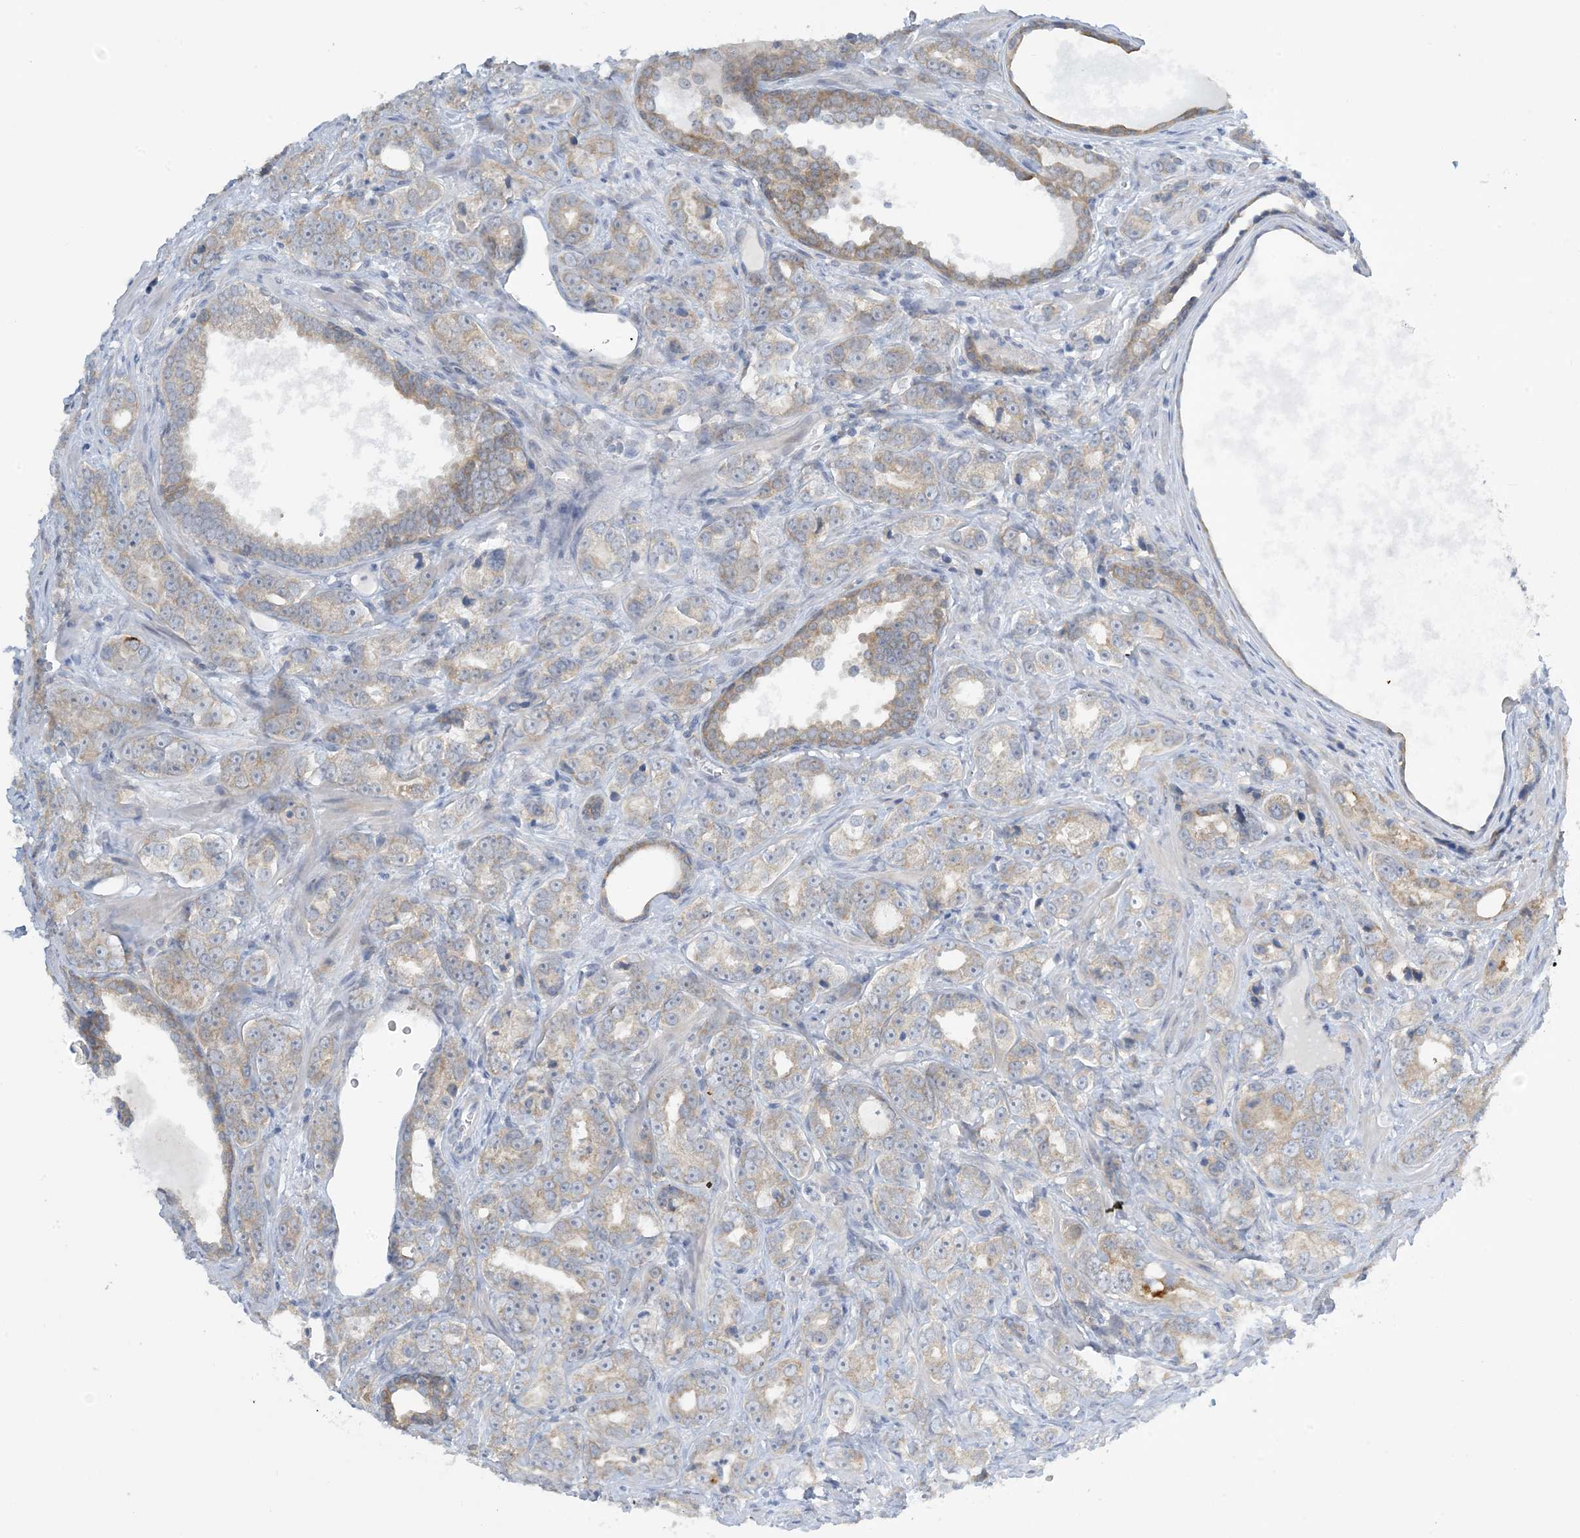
{"staining": {"intensity": "weak", "quantity": "<25%", "location": "cytoplasmic/membranous"}, "tissue": "prostate cancer", "cell_type": "Tumor cells", "image_type": "cancer", "snomed": [{"axis": "morphology", "description": "Adenocarcinoma, High grade"}, {"axis": "topography", "description": "Prostate"}], "caption": "IHC histopathology image of neoplastic tissue: human prostate cancer stained with DAB shows no significant protein positivity in tumor cells. (DAB immunohistochemistry with hematoxylin counter stain).", "gene": "MRPS18A", "patient": {"sex": "male", "age": 62}}